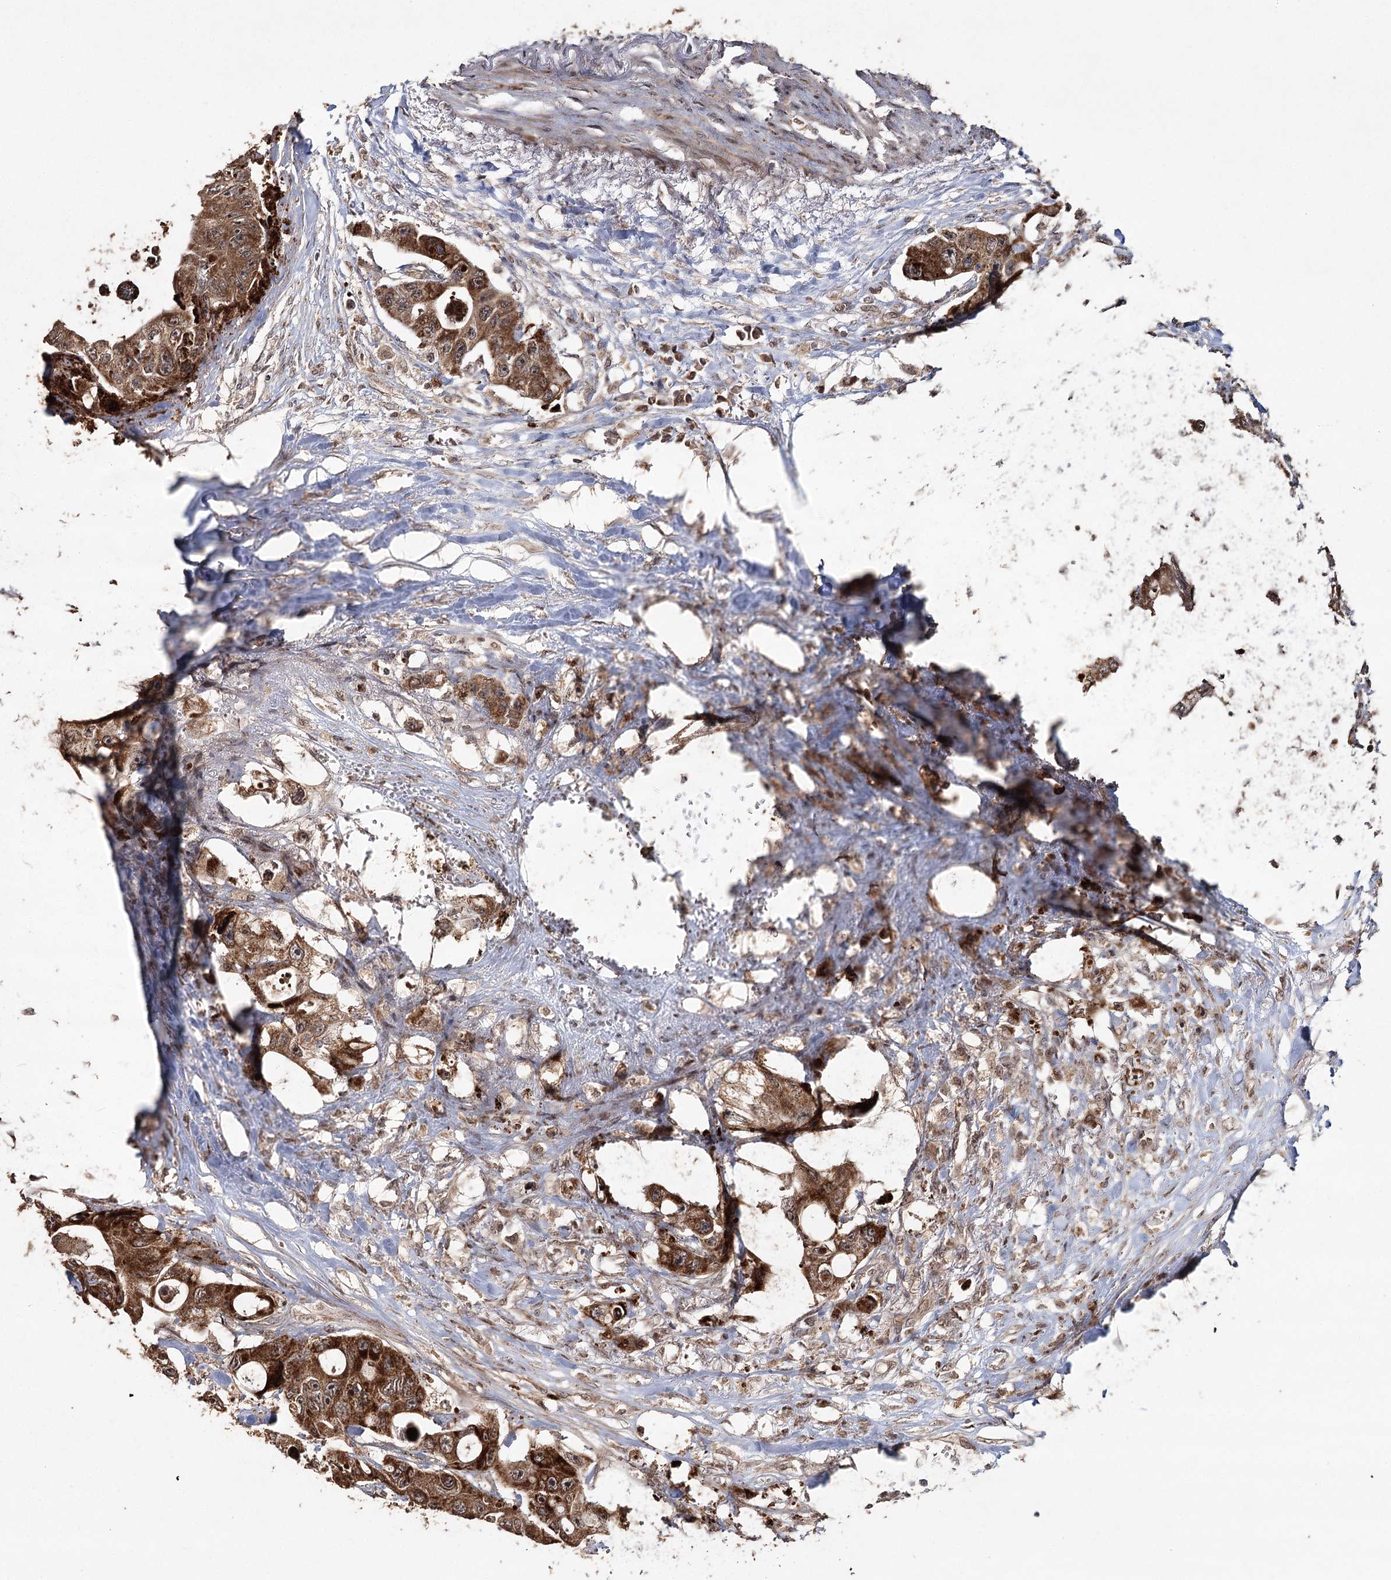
{"staining": {"intensity": "strong", "quantity": ">75%", "location": "cytoplasmic/membranous"}, "tissue": "colorectal cancer", "cell_type": "Tumor cells", "image_type": "cancer", "snomed": [{"axis": "morphology", "description": "Adenocarcinoma, NOS"}, {"axis": "topography", "description": "Colon"}], "caption": "Immunohistochemistry histopathology image of neoplastic tissue: colorectal cancer stained using immunohistochemistry reveals high levels of strong protein expression localized specifically in the cytoplasmic/membranous of tumor cells, appearing as a cytoplasmic/membranous brown color.", "gene": "ZNRF3", "patient": {"sex": "female", "age": 46}}